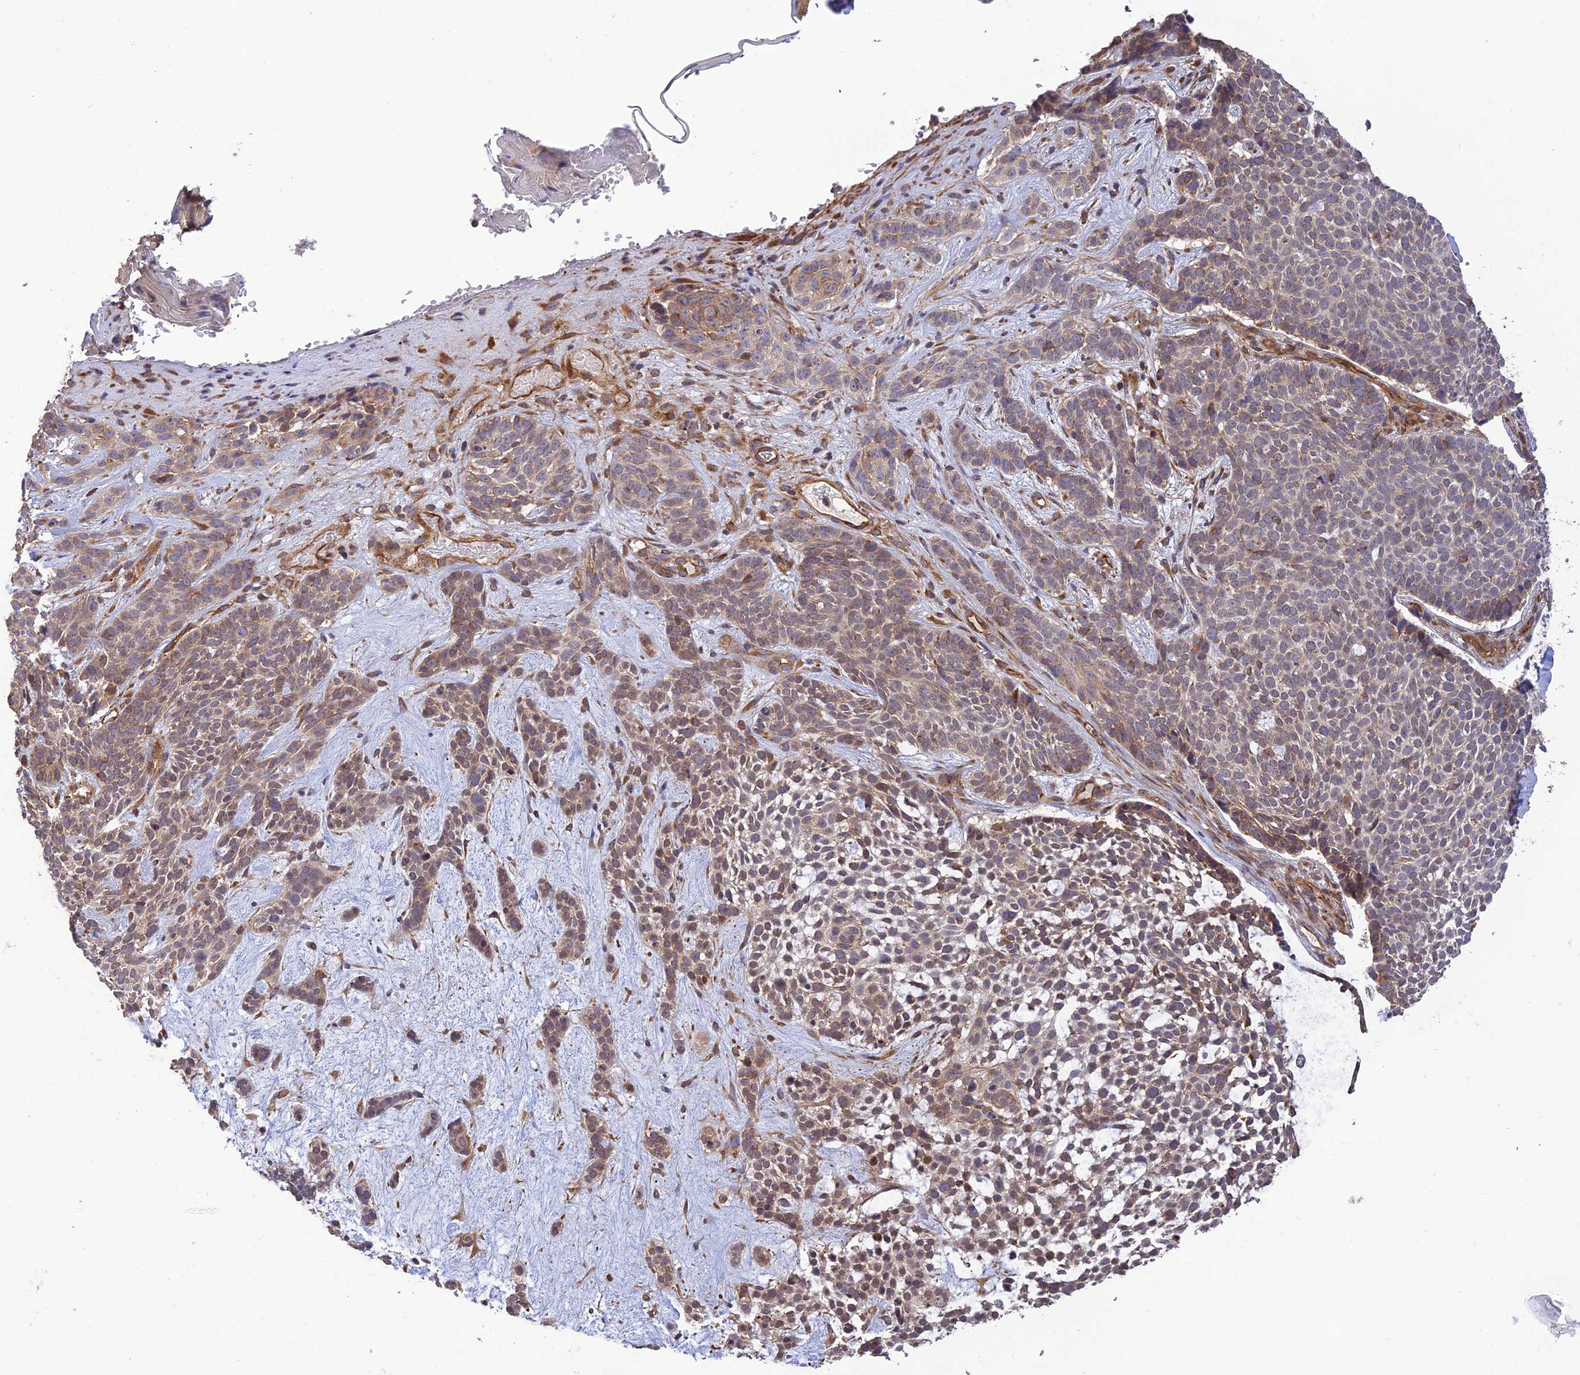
{"staining": {"intensity": "weak", "quantity": ">75%", "location": "cytoplasmic/membranous"}, "tissue": "skin cancer", "cell_type": "Tumor cells", "image_type": "cancer", "snomed": [{"axis": "morphology", "description": "Basal cell carcinoma"}, {"axis": "topography", "description": "Skin"}], "caption": "Skin cancer stained for a protein shows weak cytoplasmic/membranous positivity in tumor cells.", "gene": "HOMER2", "patient": {"sex": "male", "age": 71}}